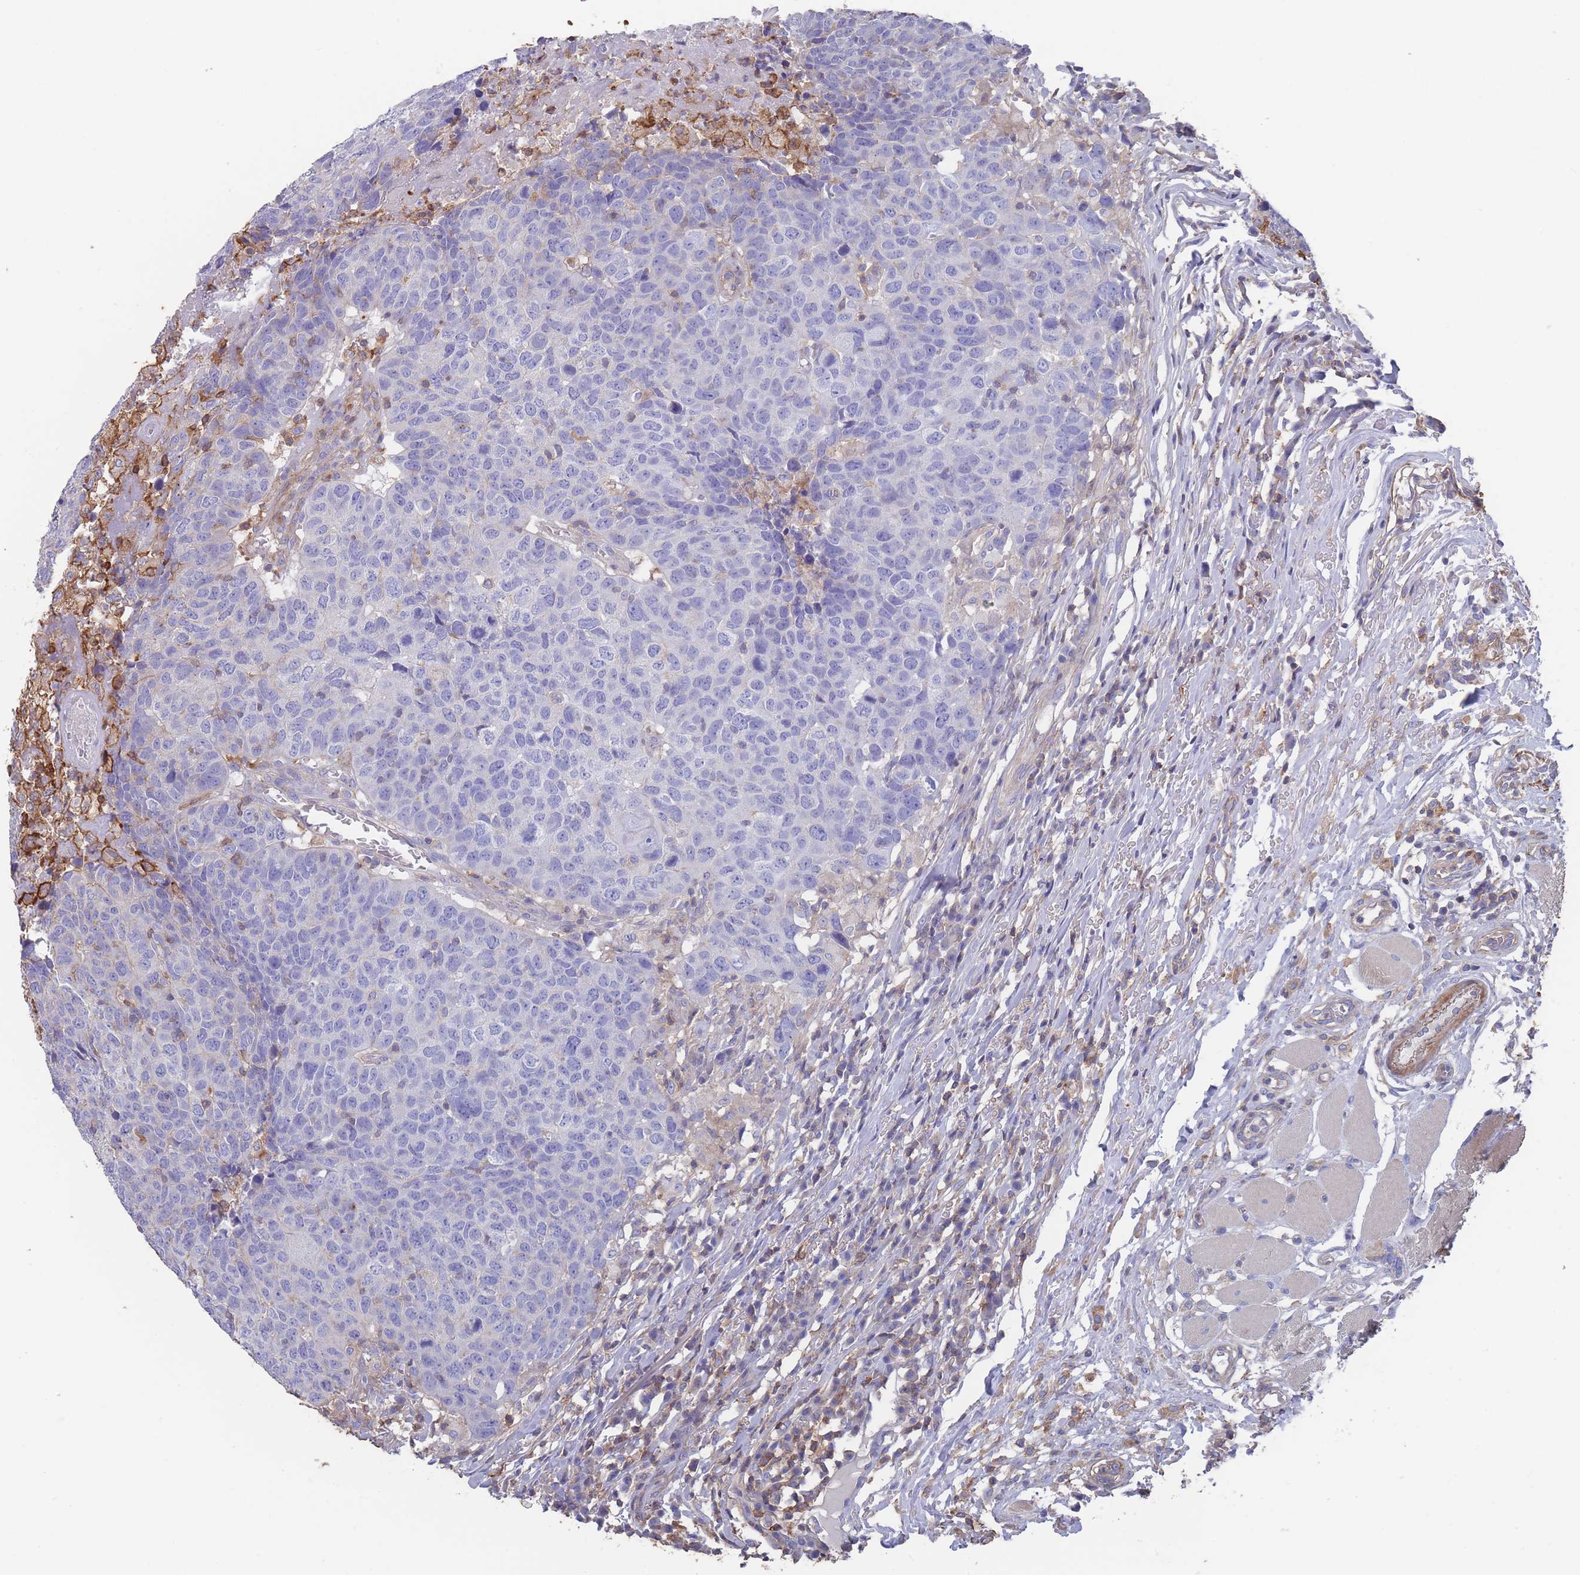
{"staining": {"intensity": "negative", "quantity": "none", "location": "none"}, "tissue": "head and neck cancer", "cell_type": "Tumor cells", "image_type": "cancer", "snomed": [{"axis": "morphology", "description": "Normal tissue, NOS"}, {"axis": "morphology", "description": "Squamous cell carcinoma, NOS"}, {"axis": "topography", "description": "Skeletal muscle"}, {"axis": "topography", "description": "Vascular tissue"}, {"axis": "topography", "description": "Peripheral nerve tissue"}, {"axis": "topography", "description": "Head-Neck"}], "caption": "Immunohistochemistry of human head and neck cancer (squamous cell carcinoma) exhibits no positivity in tumor cells. (DAB (3,3'-diaminobenzidine) IHC with hematoxylin counter stain).", "gene": "SCCPDH", "patient": {"sex": "male", "age": 66}}